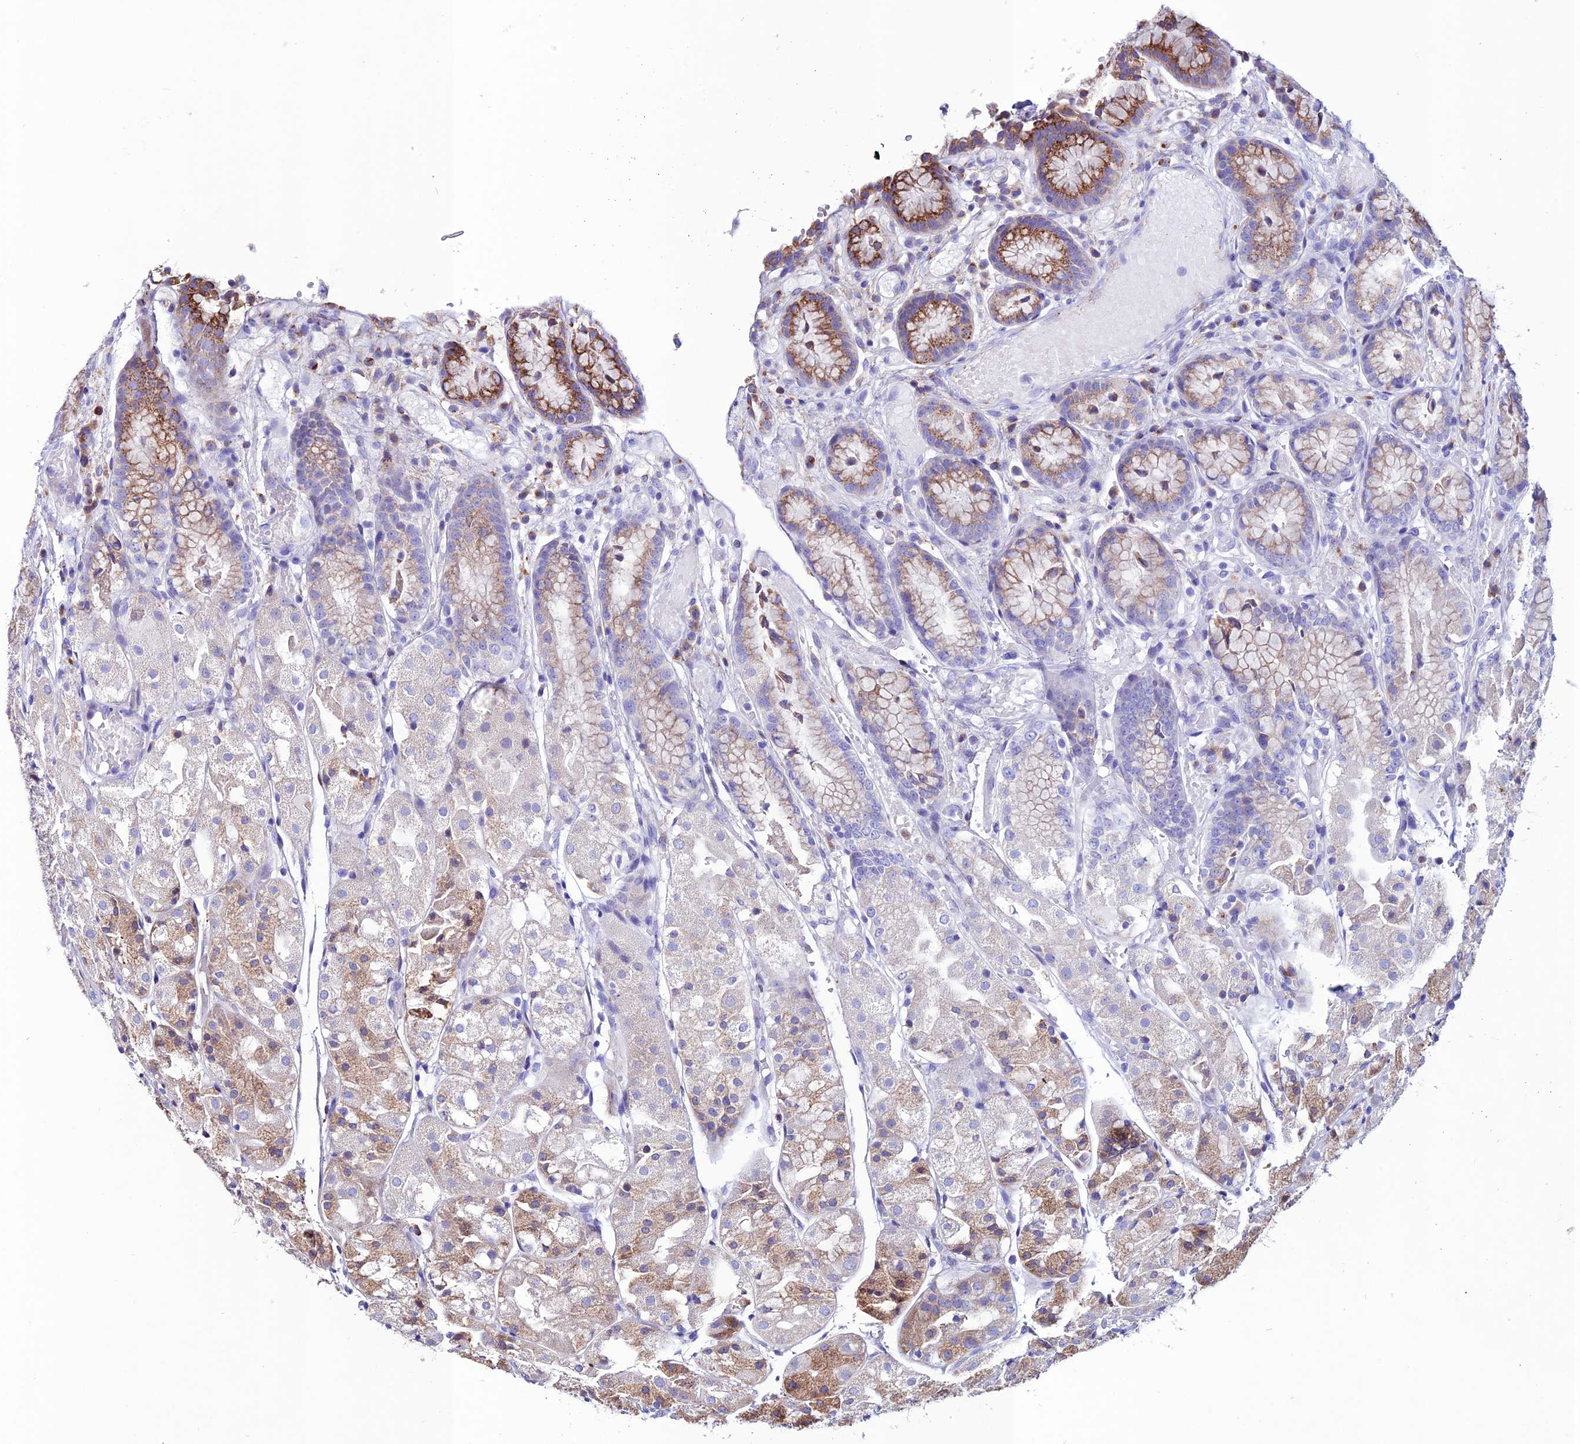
{"staining": {"intensity": "moderate", "quantity": "25%-75%", "location": "cytoplasmic/membranous"}, "tissue": "stomach", "cell_type": "Glandular cells", "image_type": "normal", "snomed": [{"axis": "morphology", "description": "Normal tissue, NOS"}, {"axis": "topography", "description": "Stomach, upper"}], "caption": "The immunohistochemical stain highlights moderate cytoplasmic/membranous positivity in glandular cells of normal stomach.", "gene": "OR51Q1", "patient": {"sex": "male", "age": 72}}